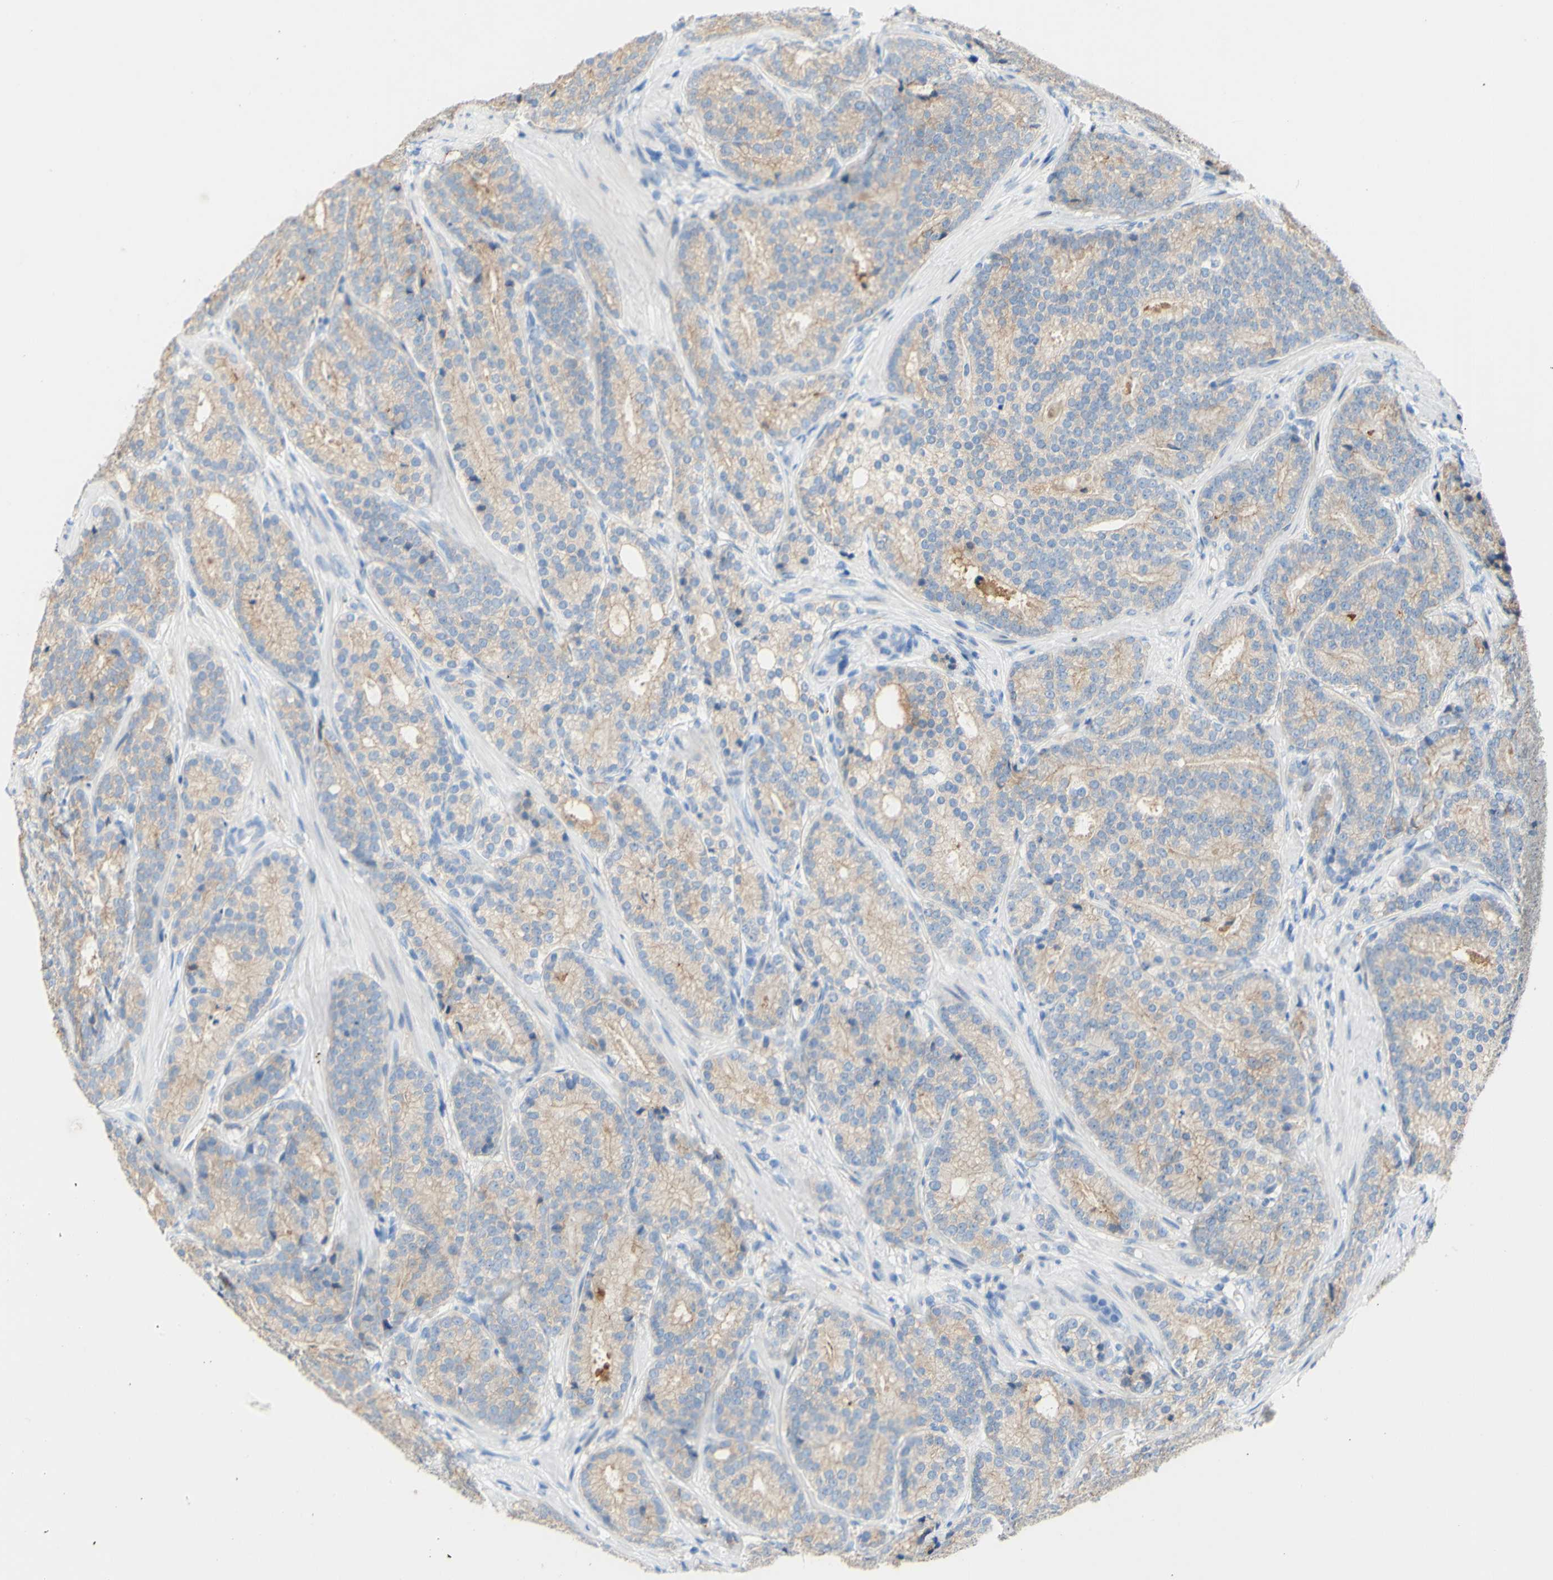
{"staining": {"intensity": "moderate", "quantity": ">75%", "location": "cytoplasmic/membranous"}, "tissue": "prostate cancer", "cell_type": "Tumor cells", "image_type": "cancer", "snomed": [{"axis": "morphology", "description": "Adenocarcinoma, High grade"}, {"axis": "topography", "description": "Prostate"}], "caption": "Prostate cancer (adenocarcinoma (high-grade)) stained for a protein (brown) shows moderate cytoplasmic/membranous positive positivity in approximately >75% of tumor cells.", "gene": "DSC2", "patient": {"sex": "male", "age": 61}}